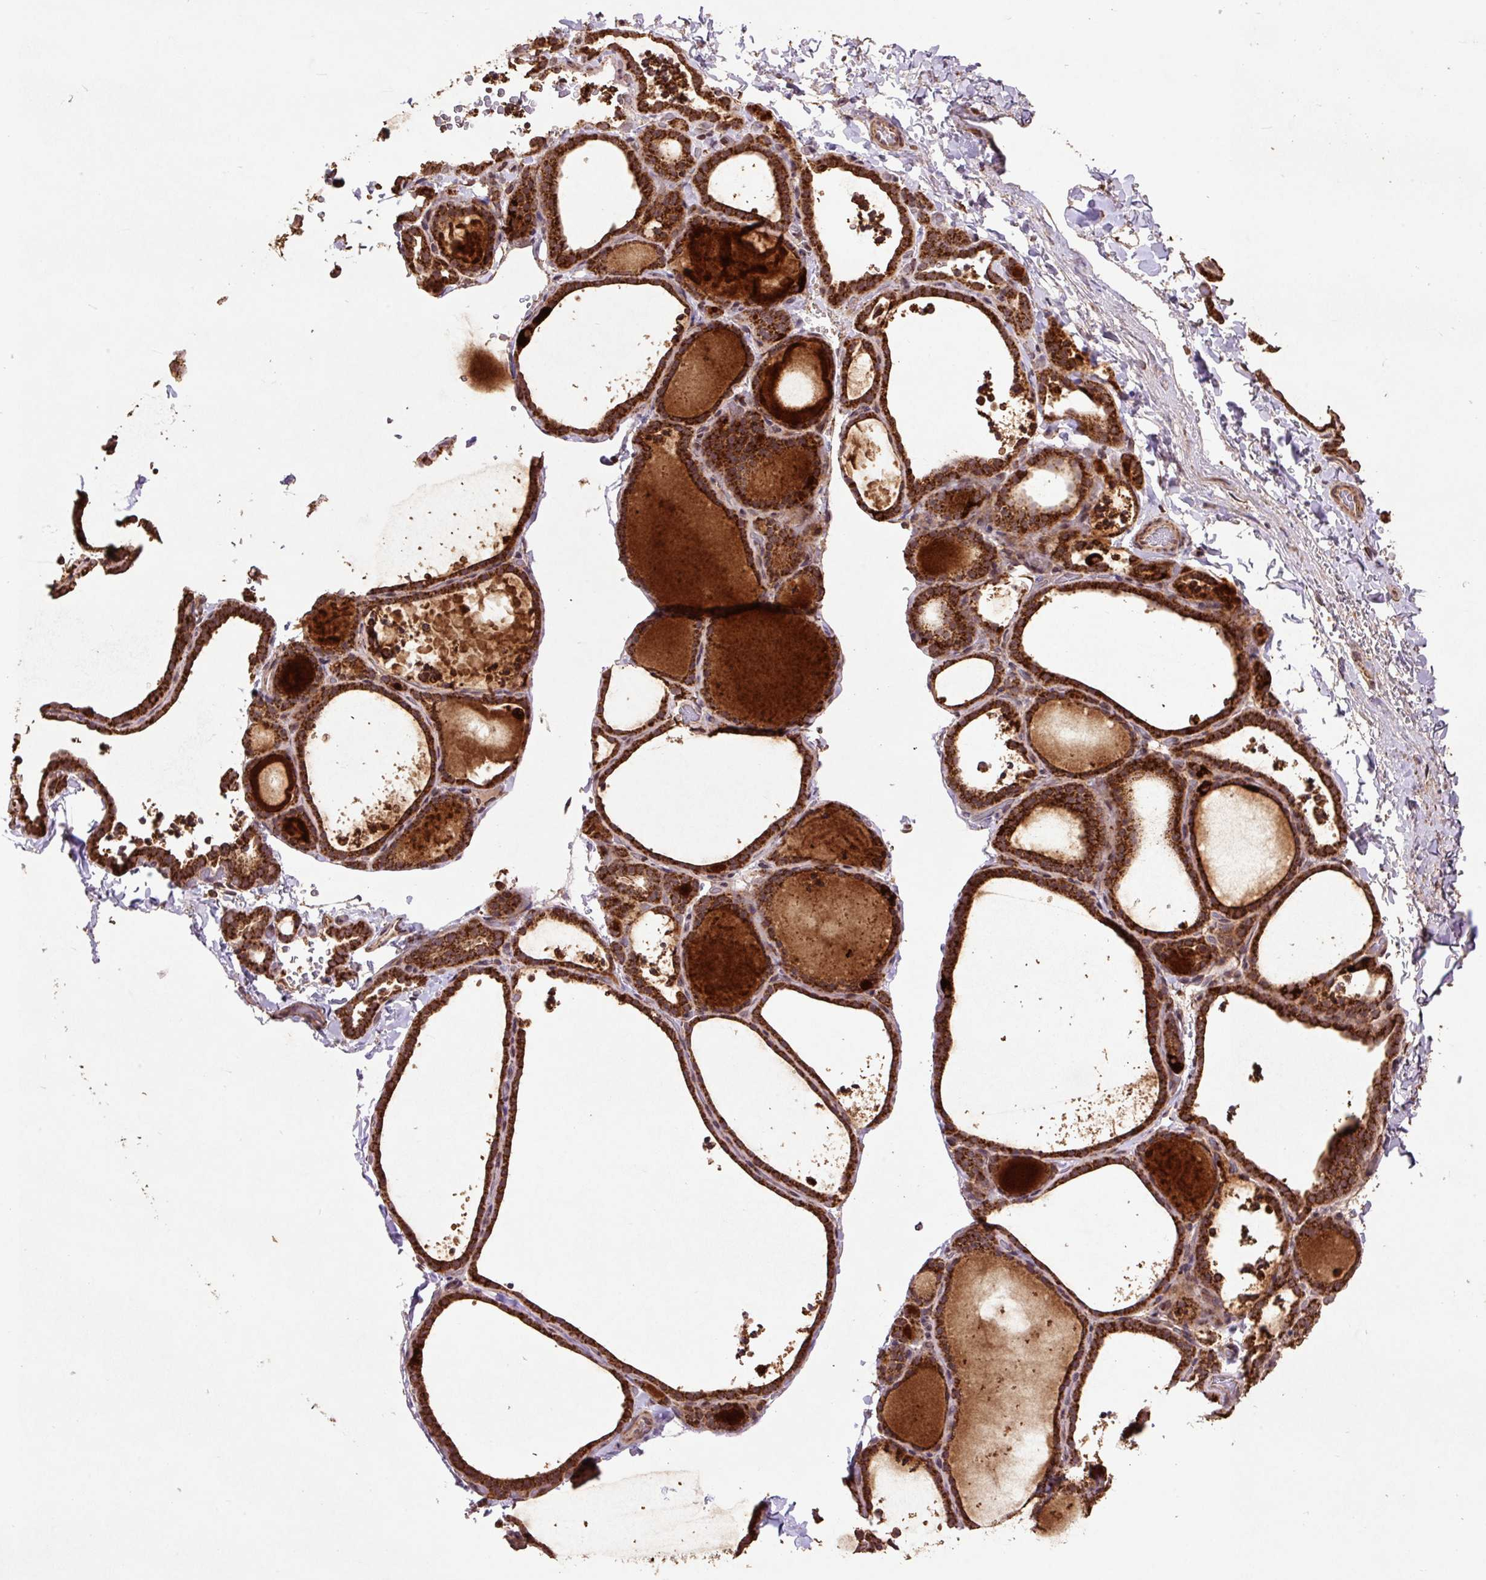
{"staining": {"intensity": "strong", "quantity": ">75%", "location": "cytoplasmic/membranous"}, "tissue": "thyroid gland", "cell_type": "Glandular cells", "image_type": "normal", "snomed": [{"axis": "morphology", "description": "Normal tissue, NOS"}, {"axis": "topography", "description": "Thyroid gland"}], "caption": "The photomicrograph displays staining of normal thyroid gland, revealing strong cytoplasmic/membranous protein positivity (brown color) within glandular cells. (brown staining indicates protein expression, while blue staining denotes nuclei).", "gene": "ATP5F1A", "patient": {"sex": "female", "age": 22}}